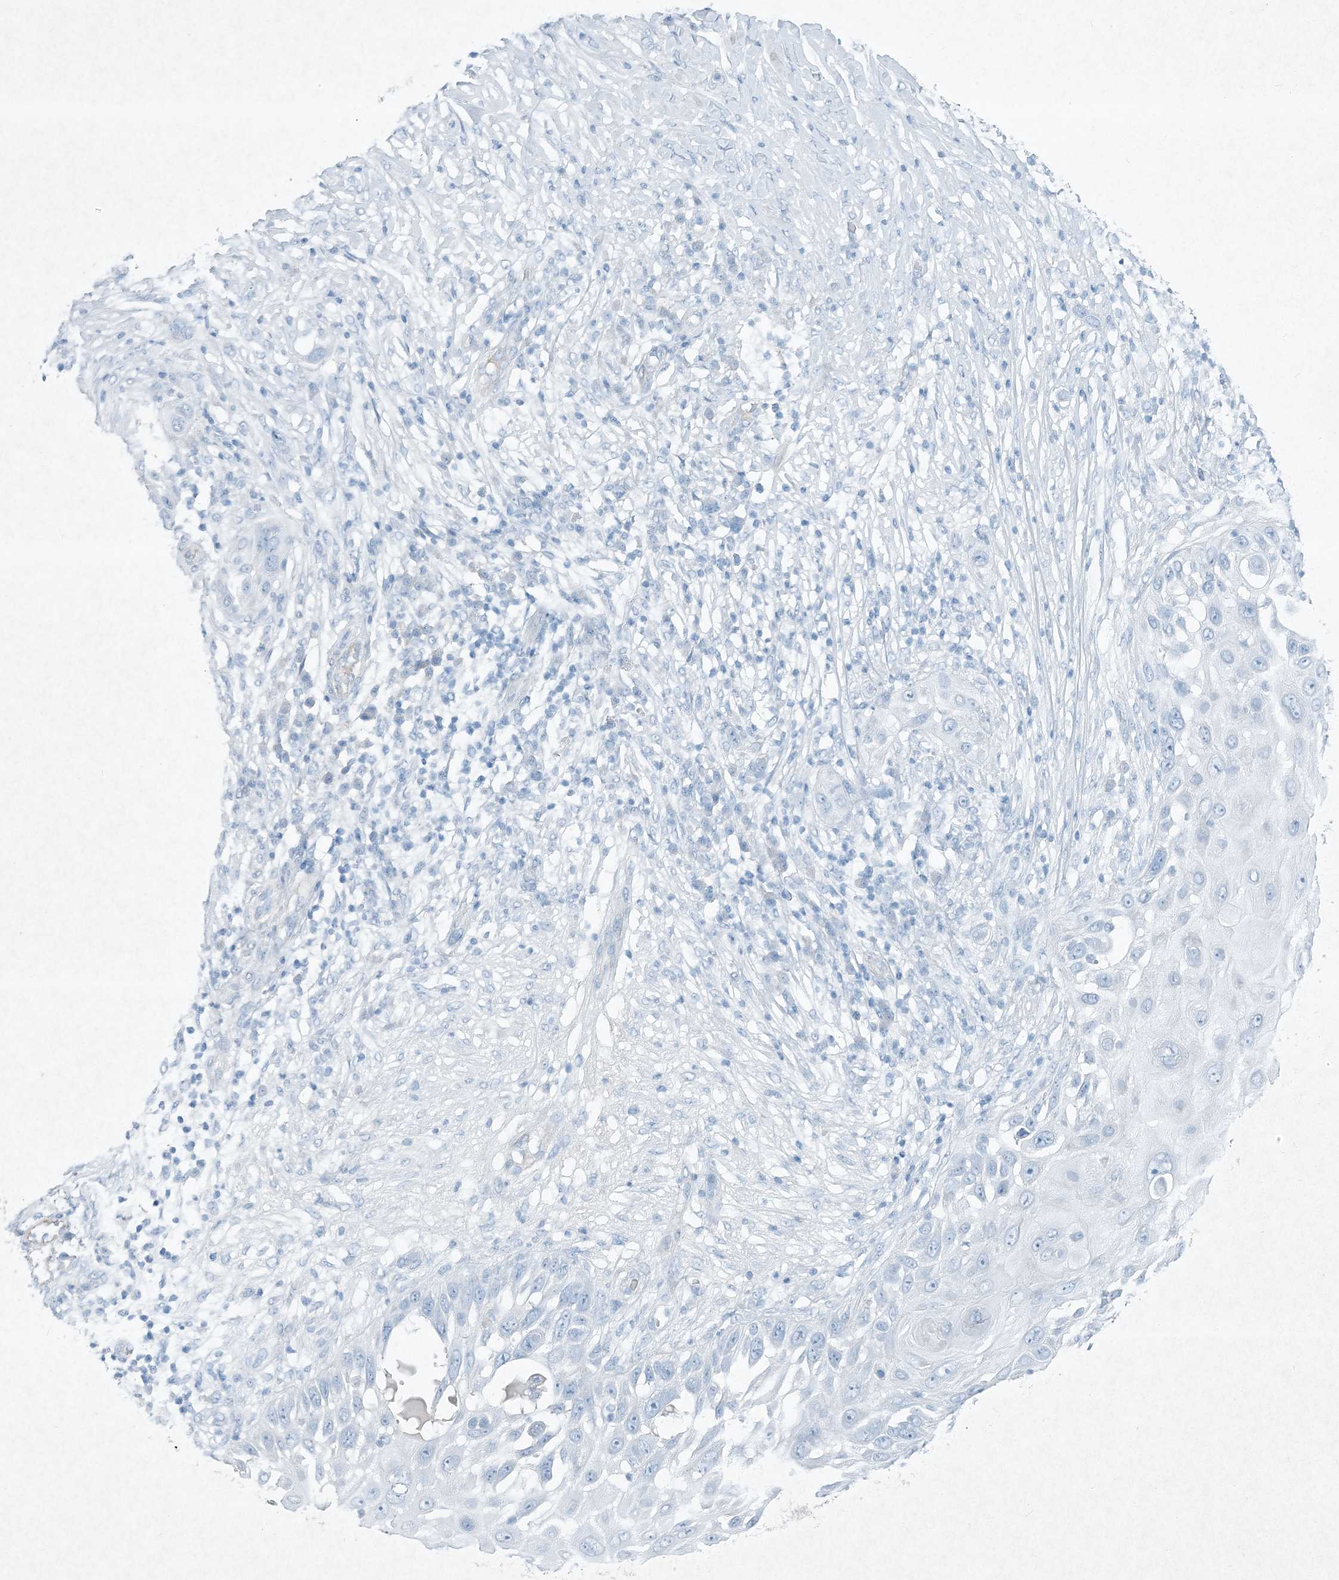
{"staining": {"intensity": "negative", "quantity": "none", "location": "none"}, "tissue": "skin cancer", "cell_type": "Tumor cells", "image_type": "cancer", "snomed": [{"axis": "morphology", "description": "Squamous cell carcinoma, NOS"}, {"axis": "topography", "description": "Skin"}], "caption": "High power microscopy image of an immunohistochemistry photomicrograph of squamous cell carcinoma (skin), revealing no significant staining in tumor cells.", "gene": "PGM5", "patient": {"sex": "female", "age": 44}}